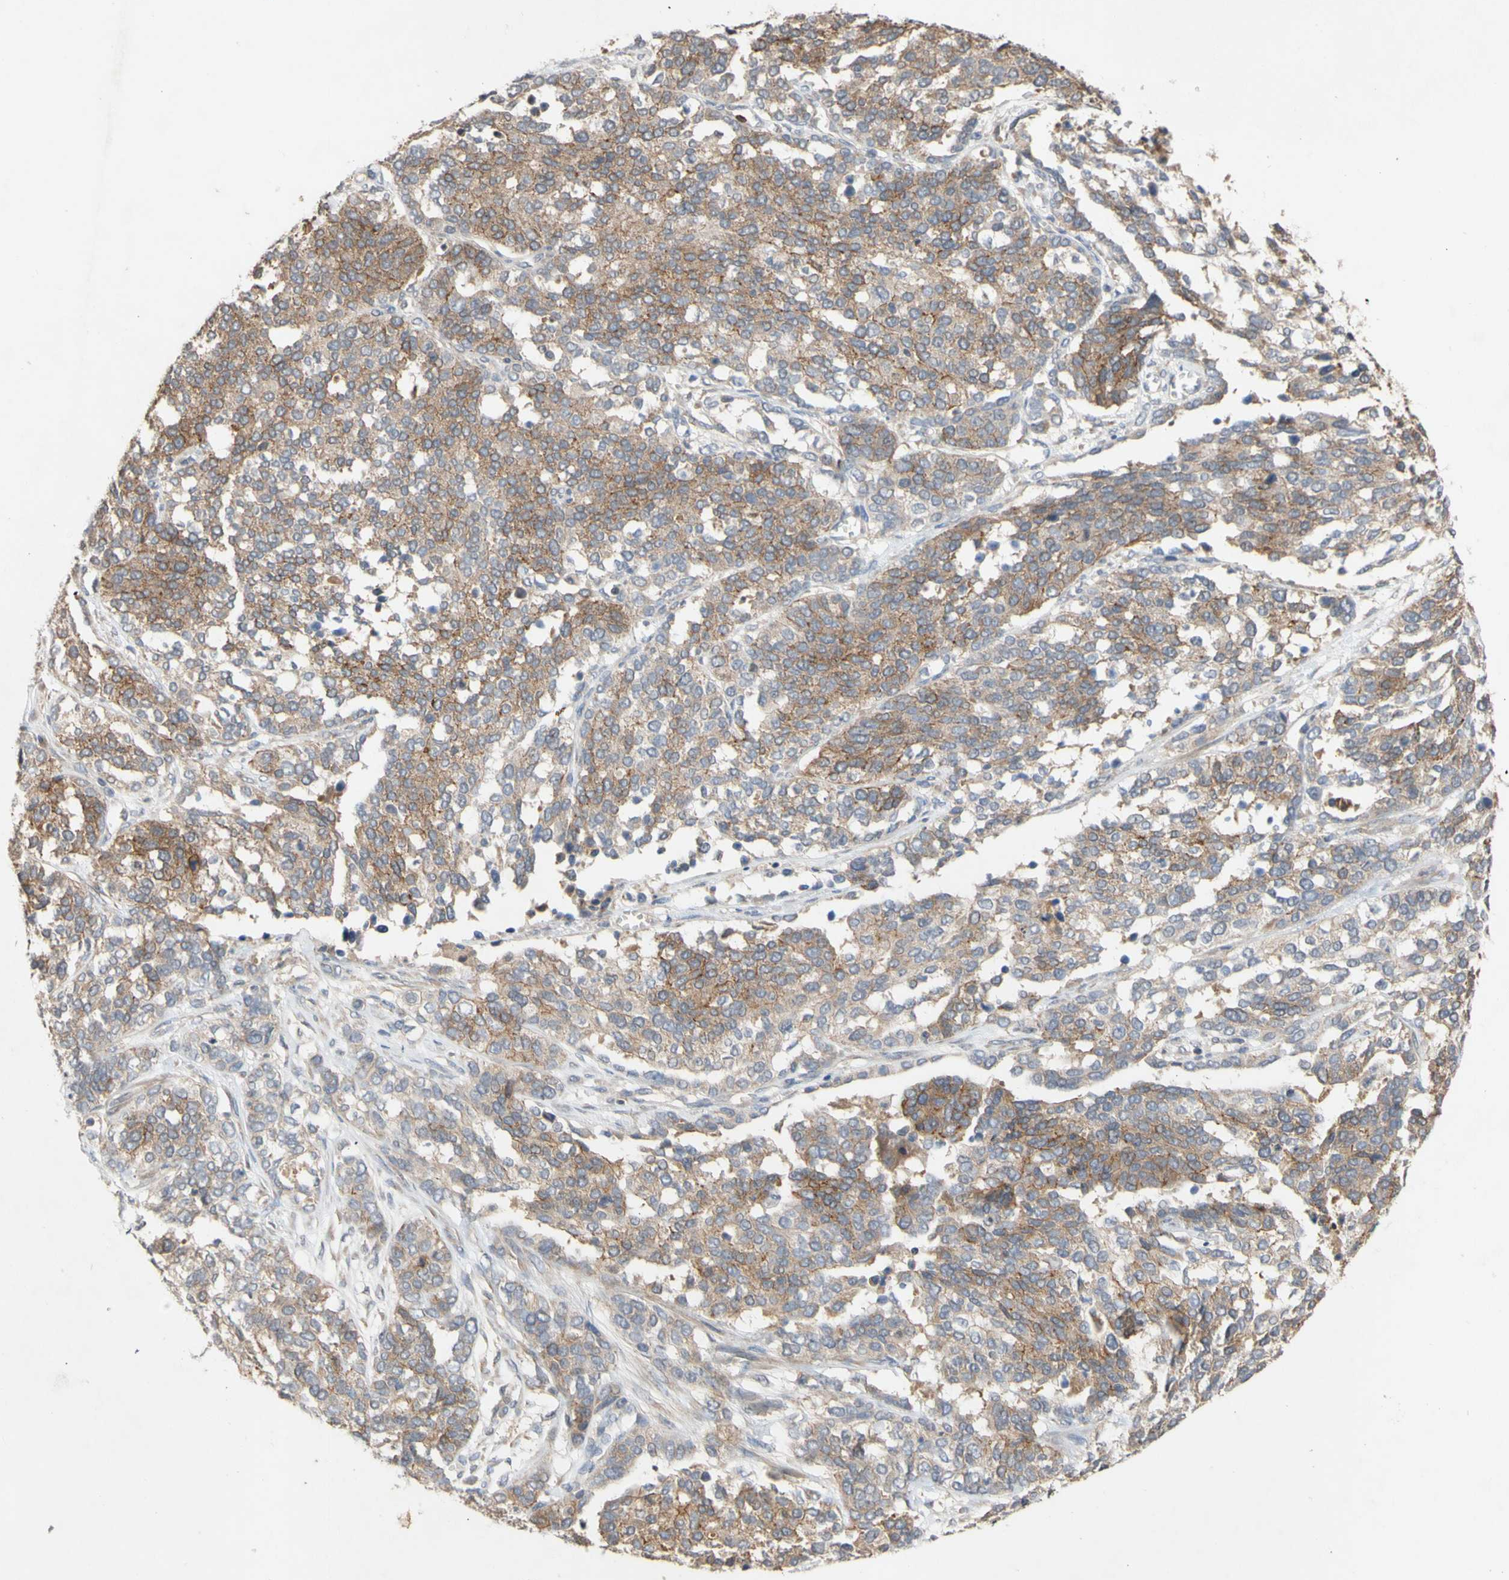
{"staining": {"intensity": "moderate", "quantity": ">75%", "location": "cytoplasmic/membranous"}, "tissue": "ovarian cancer", "cell_type": "Tumor cells", "image_type": "cancer", "snomed": [{"axis": "morphology", "description": "Cystadenocarcinoma, serous, NOS"}, {"axis": "topography", "description": "Ovary"}], "caption": "The immunohistochemical stain labels moderate cytoplasmic/membranous positivity in tumor cells of ovarian cancer tissue.", "gene": "NECTIN3", "patient": {"sex": "female", "age": 44}}